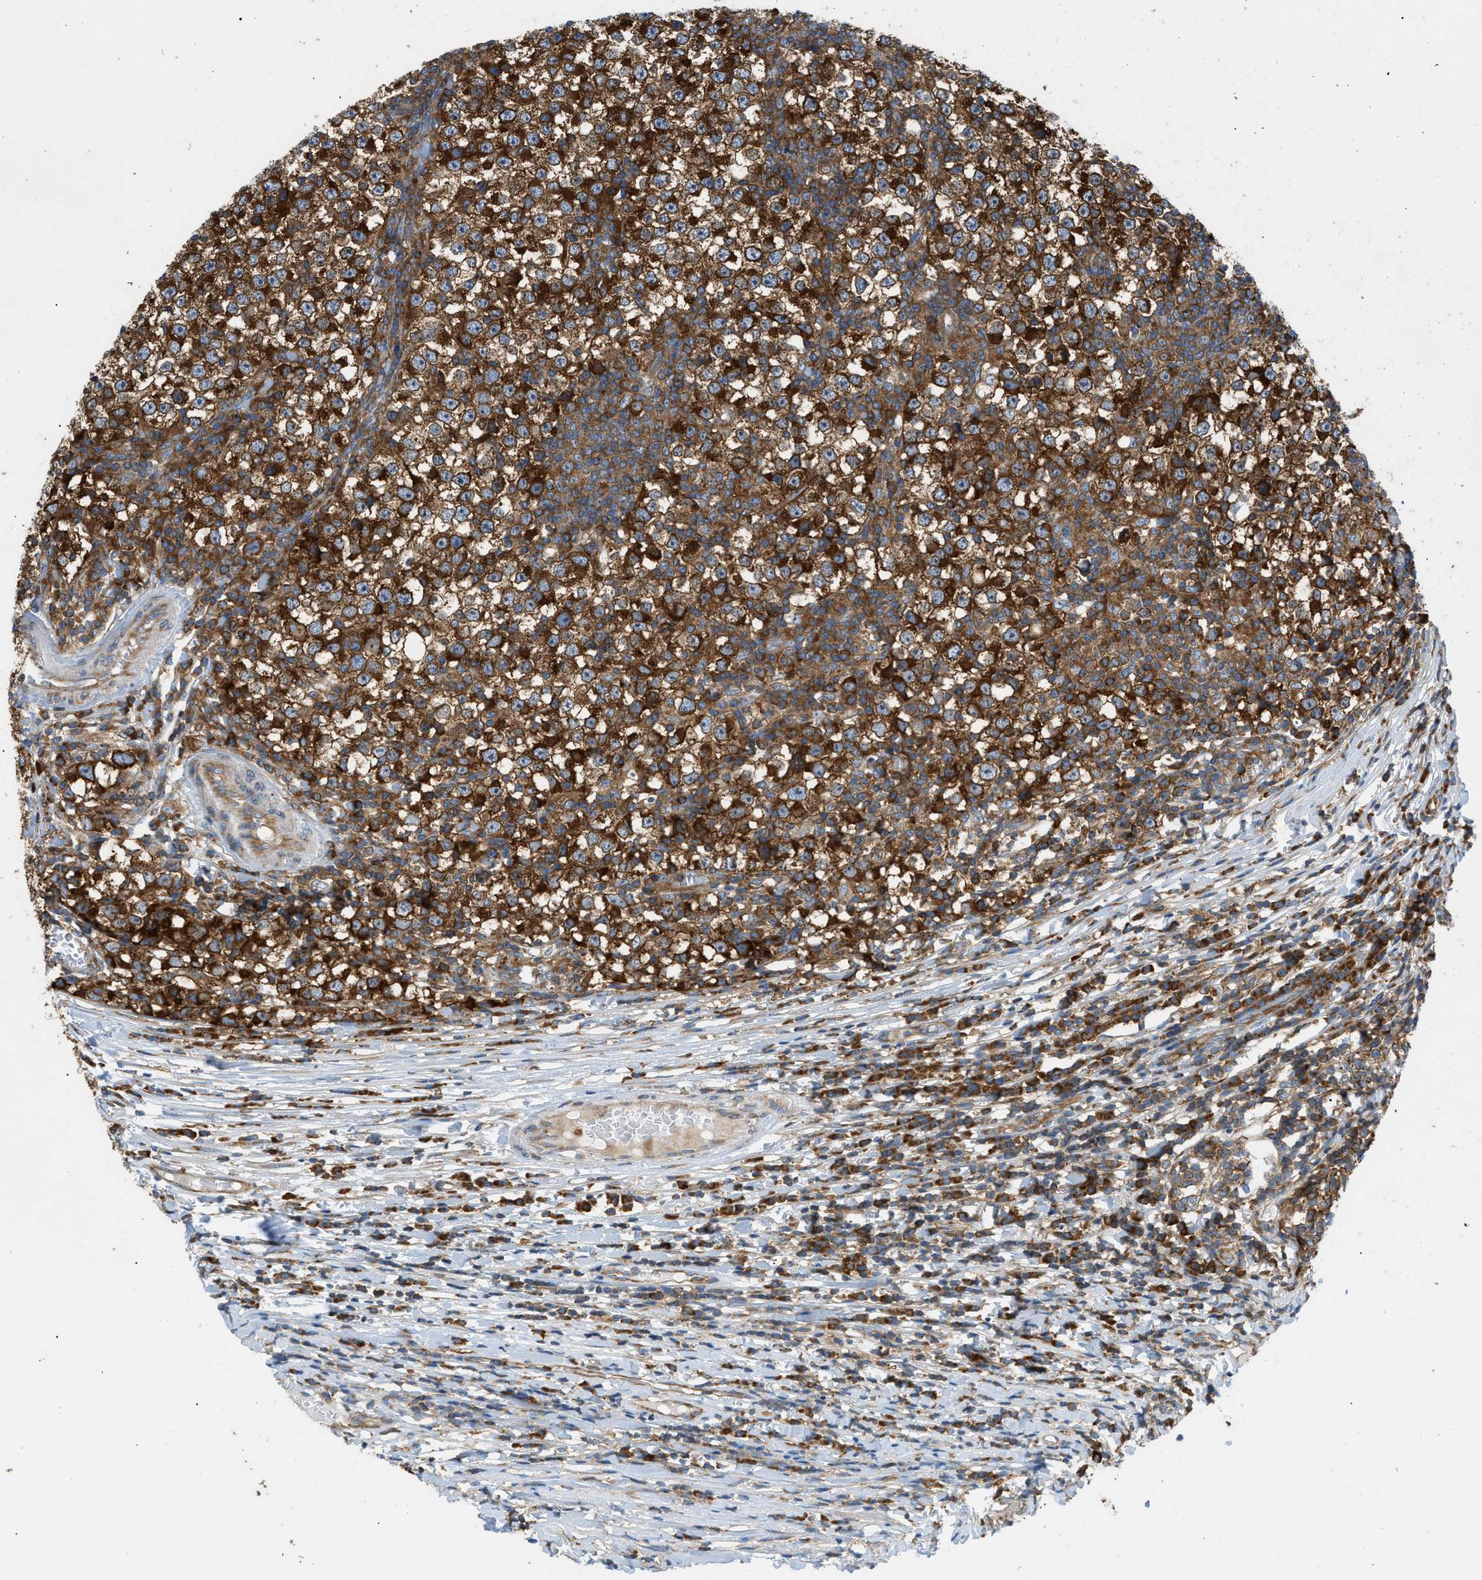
{"staining": {"intensity": "strong", "quantity": ">75%", "location": "cytoplasmic/membranous"}, "tissue": "testis cancer", "cell_type": "Tumor cells", "image_type": "cancer", "snomed": [{"axis": "morphology", "description": "Seminoma, NOS"}, {"axis": "topography", "description": "Testis"}], "caption": "This micrograph shows testis cancer (seminoma) stained with immunohistochemistry (IHC) to label a protein in brown. The cytoplasmic/membranous of tumor cells show strong positivity for the protein. Nuclei are counter-stained blue.", "gene": "GPAT4", "patient": {"sex": "male", "age": 65}}